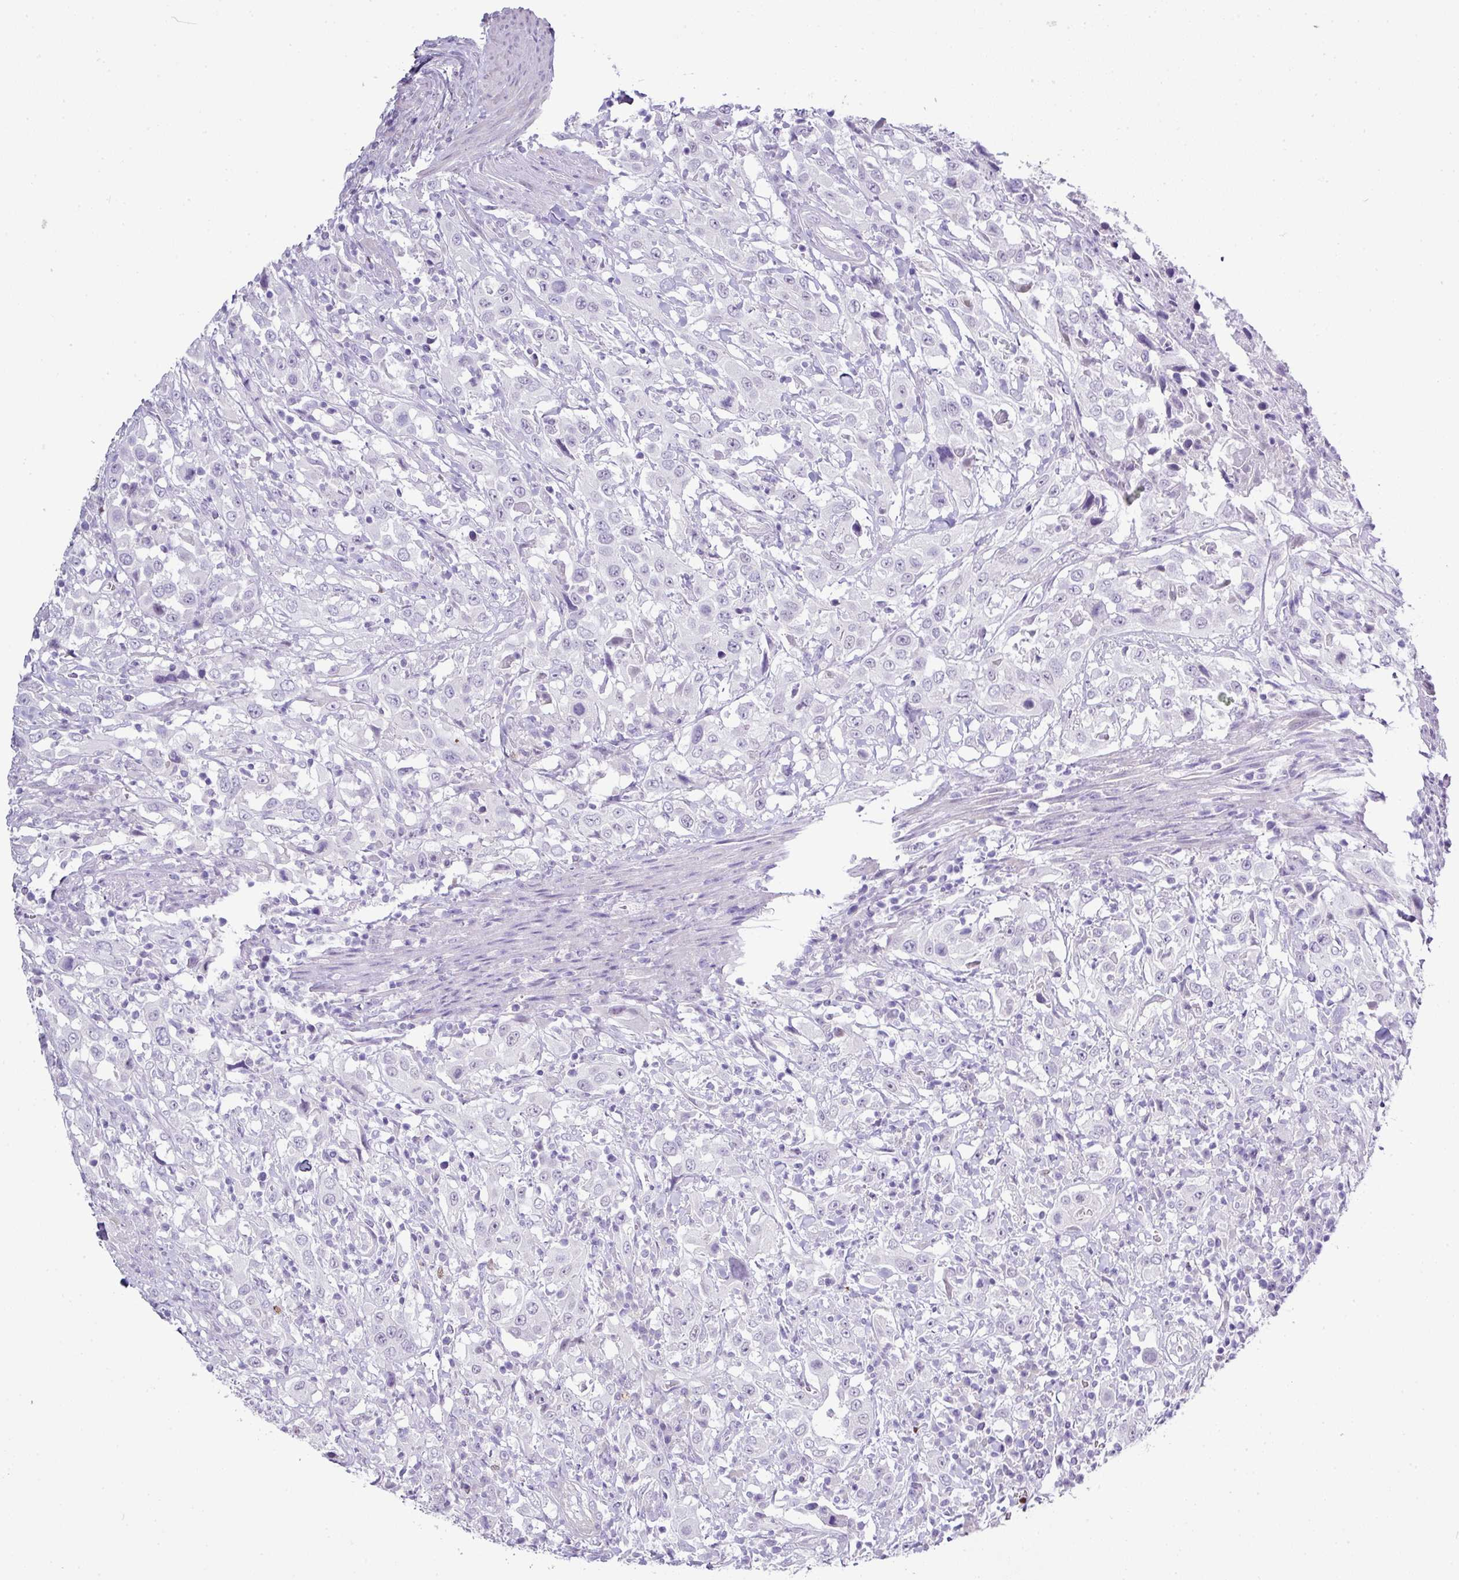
{"staining": {"intensity": "negative", "quantity": "none", "location": "none"}, "tissue": "urothelial cancer", "cell_type": "Tumor cells", "image_type": "cancer", "snomed": [{"axis": "morphology", "description": "Urothelial carcinoma, High grade"}, {"axis": "topography", "description": "Urinary bladder"}], "caption": "Protein analysis of urothelial cancer exhibits no significant positivity in tumor cells.", "gene": "BCL11A", "patient": {"sex": "male", "age": 61}}